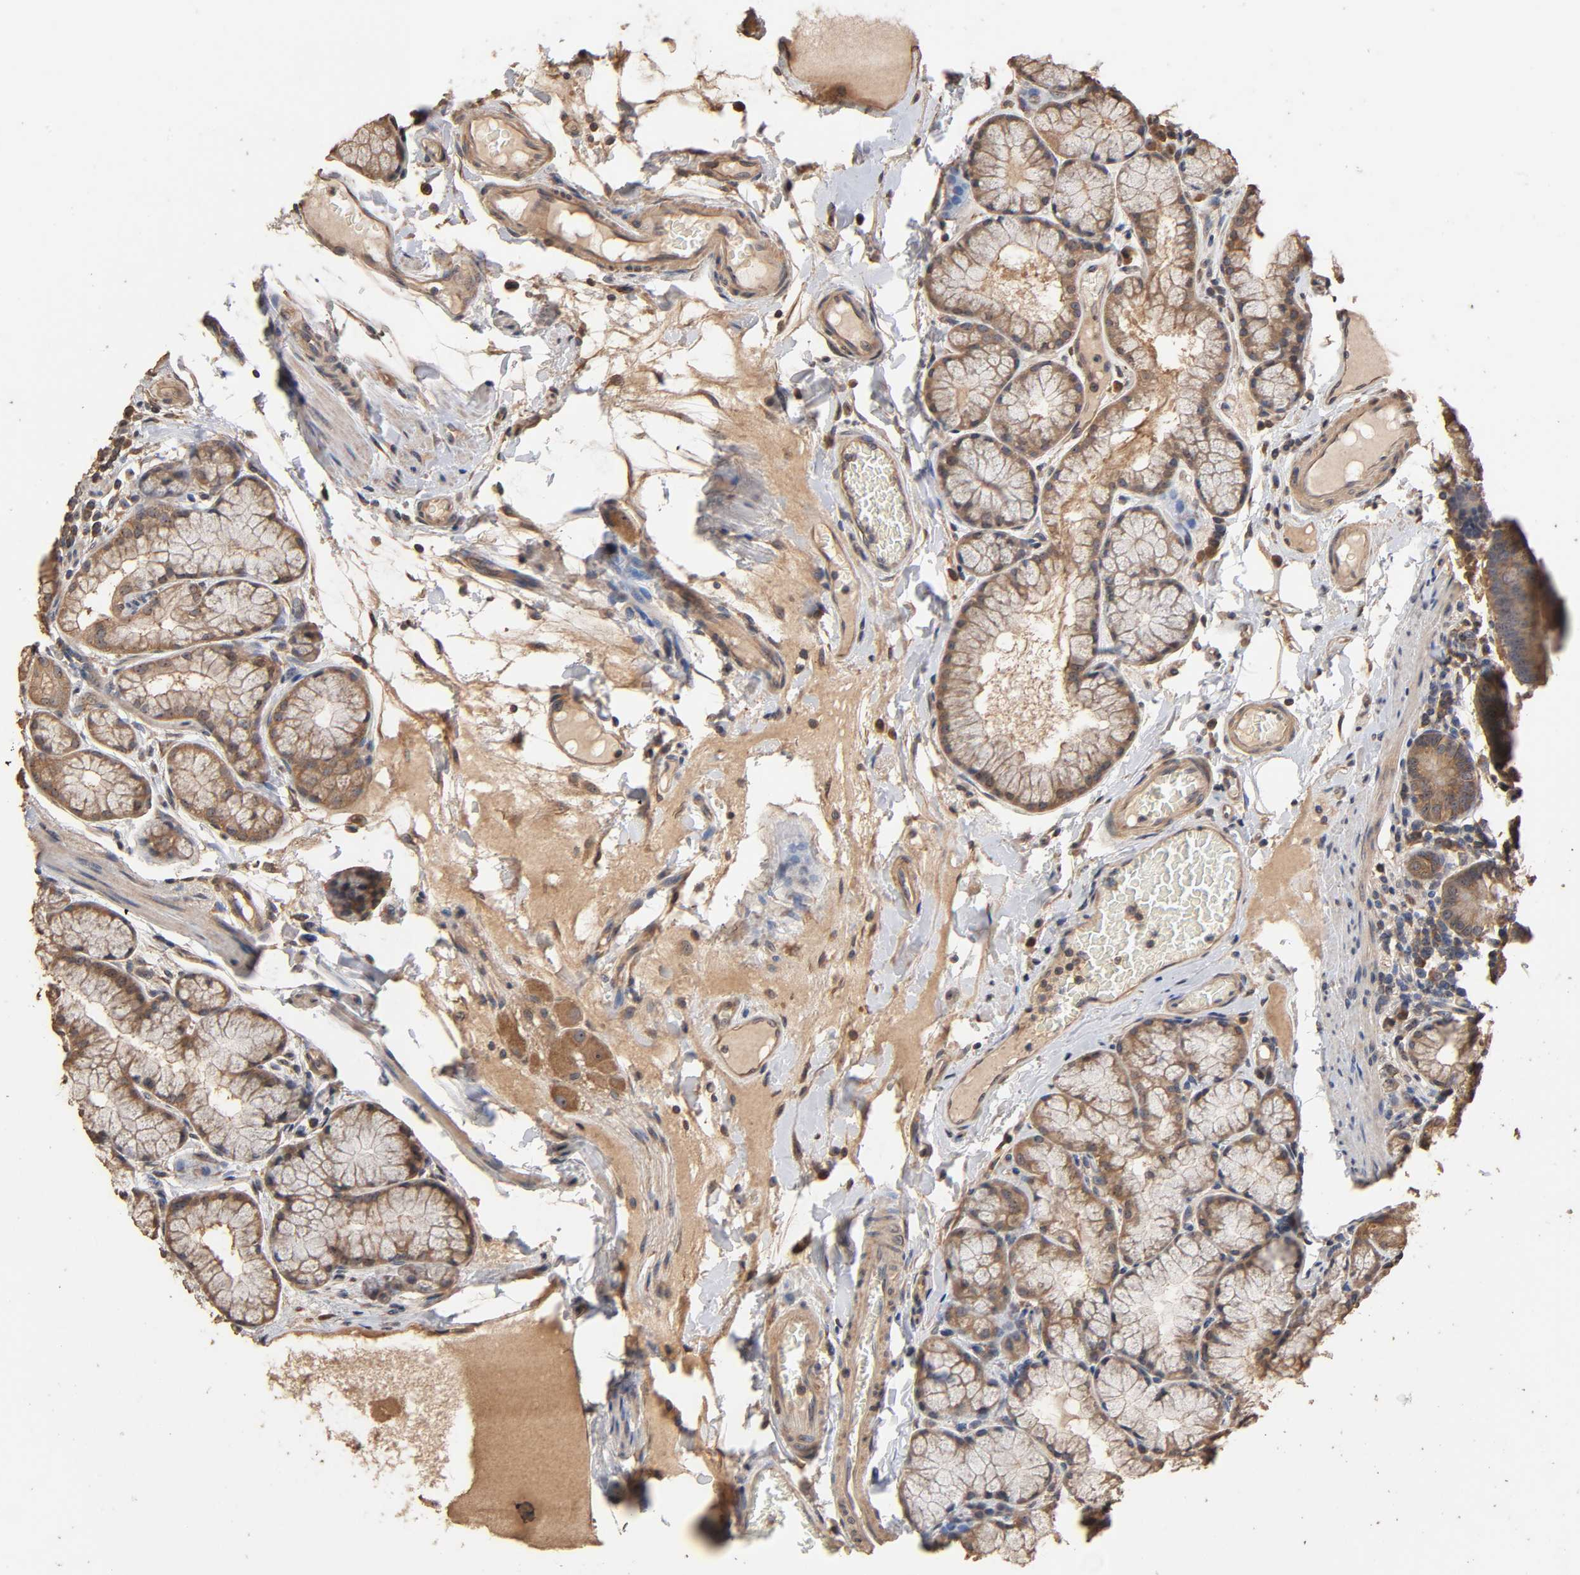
{"staining": {"intensity": "moderate", "quantity": ">75%", "location": "cytoplasmic/membranous"}, "tissue": "duodenum", "cell_type": "Glandular cells", "image_type": "normal", "snomed": [{"axis": "morphology", "description": "Normal tissue, NOS"}, {"axis": "topography", "description": "Duodenum"}], "caption": "IHC histopathology image of benign duodenum: duodenum stained using IHC displays medium levels of moderate protein expression localized specifically in the cytoplasmic/membranous of glandular cells, appearing as a cytoplasmic/membranous brown color.", "gene": "ARHGEF7", "patient": {"sex": "male", "age": 50}}